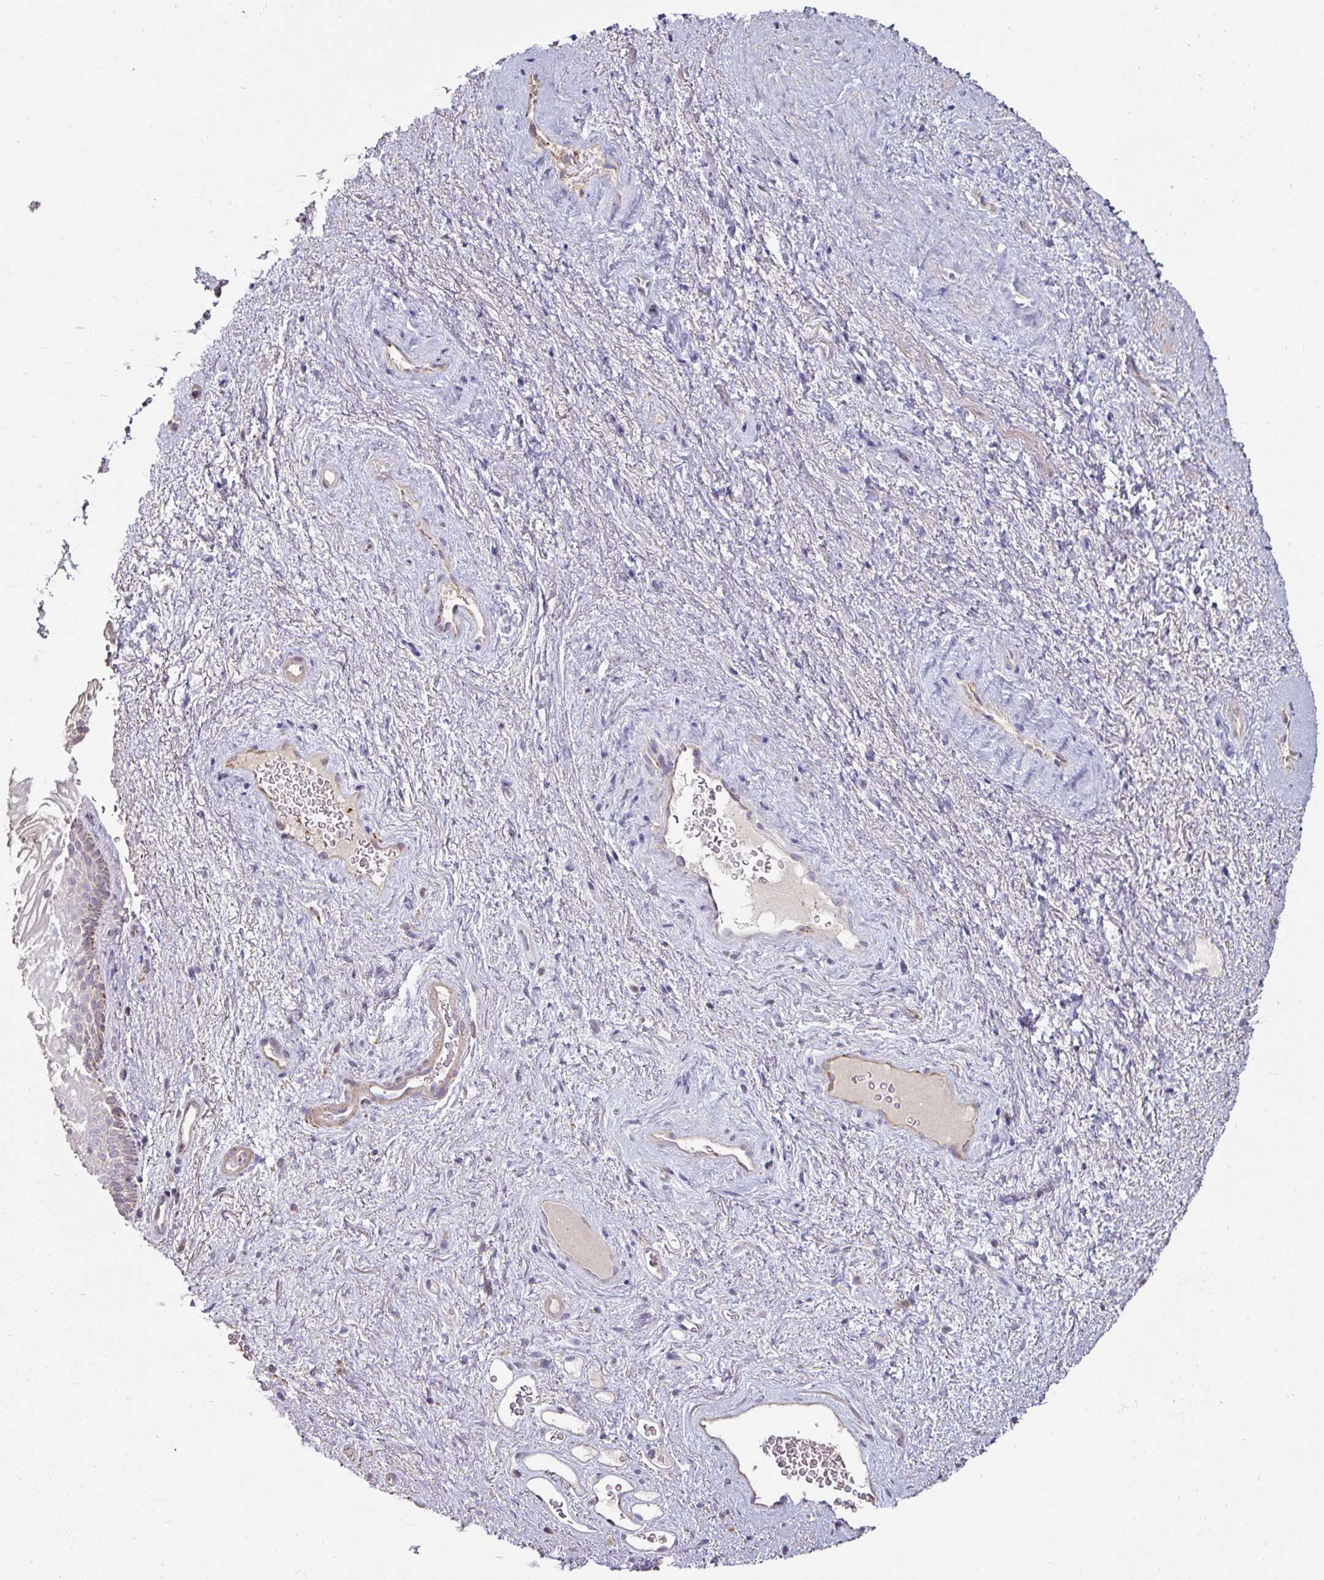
{"staining": {"intensity": "moderate", "quantity": "<25%", "location": "cytoplasmic/membranous"}, "tissue": "vagina", "cell_type": "Squamous epithelial cells", "image_type": "normal", "snomed": [{"axis": "morphology", "description": "Normal tissue, NOS"}, {"axis": "topography", "description": "Vagina"}], "caption": "DAB immunohistochemical staining of unremarkable human vagina displays moderate cytoplasmic/membranous protein positivity in approximately <25% of squamous epithelial cells.", "gene": "OR2D3", "patient": {"sex": "female", "age": 47}}